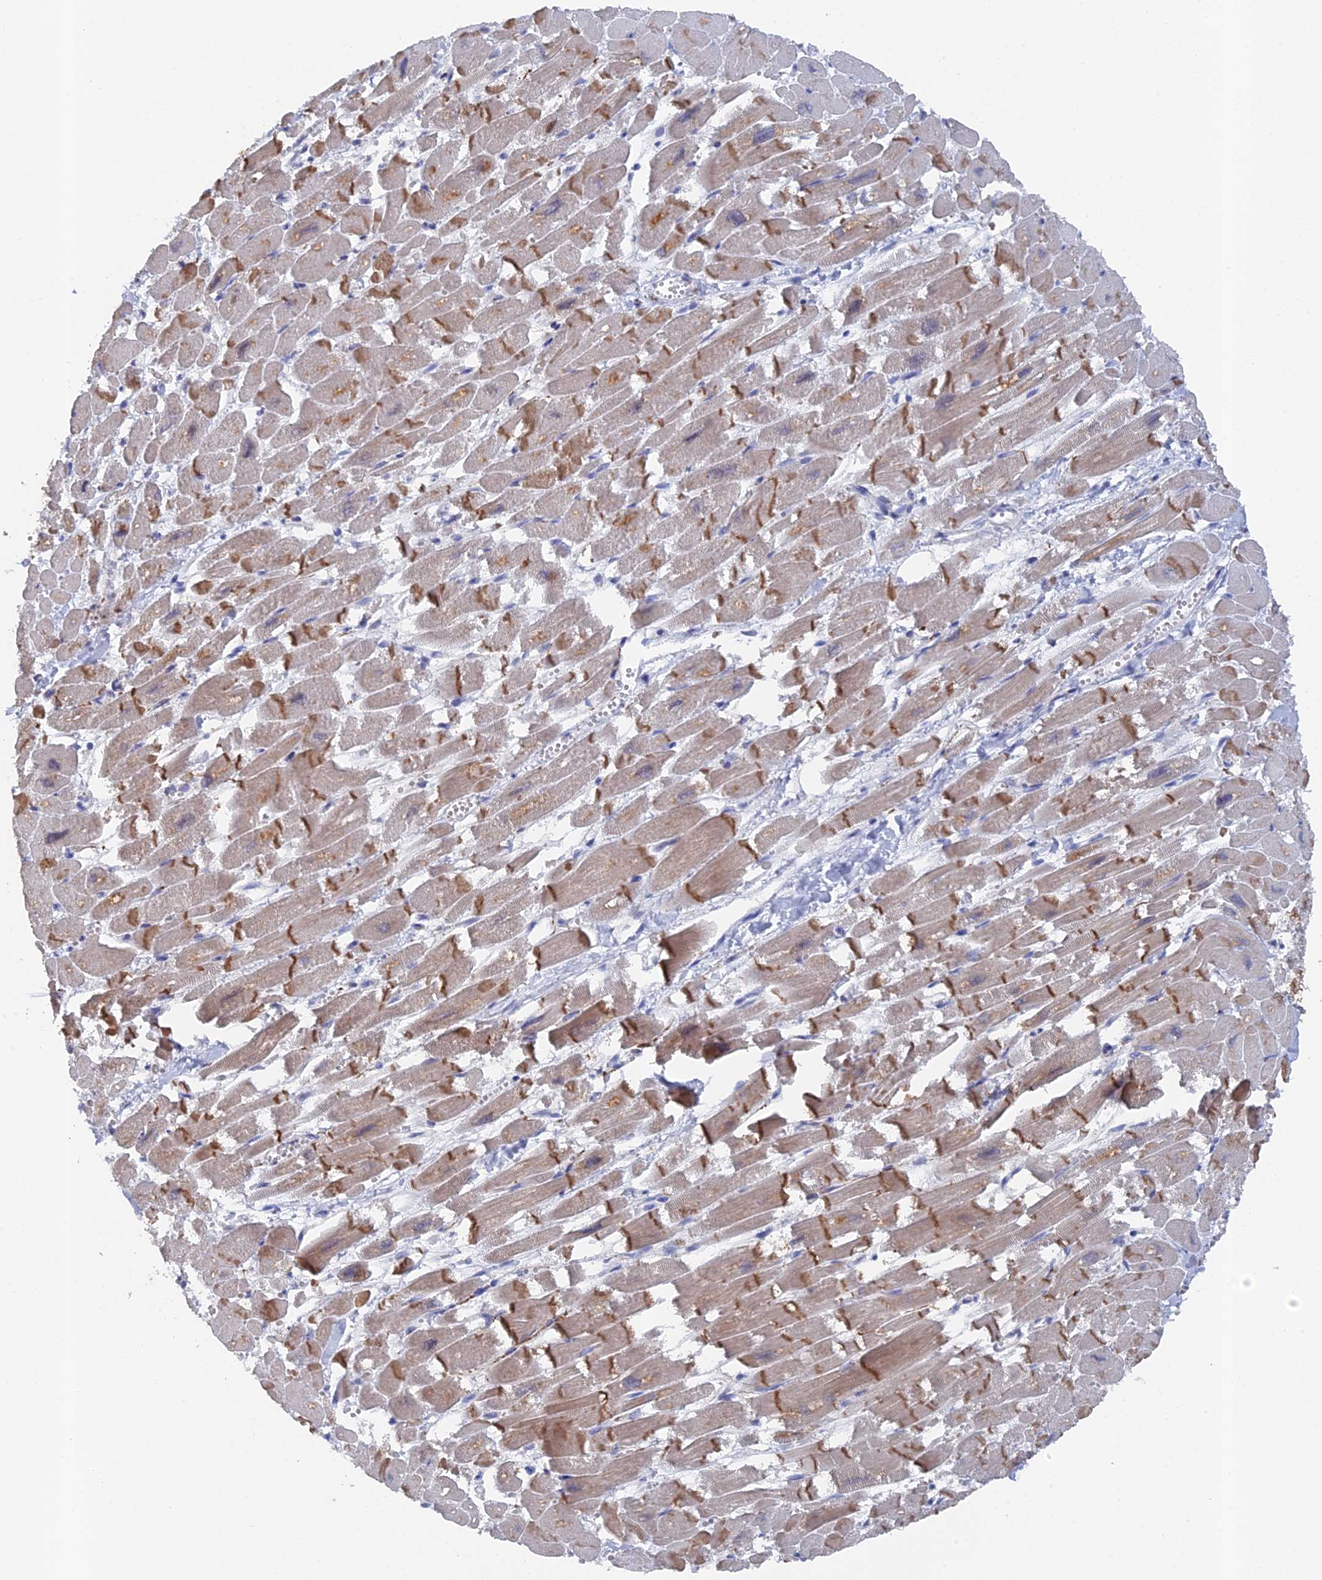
{"staining": {"intensity": "moderate", "quantity": ">75%", "location": "cytoplasmic/membranous"}, "tissue": "heart muscle", "cell_type": "Cardiomyocytes", "image_type": "normal", "snomed": [{"axis": "morphology", "description": "Normal tissue, NOS"}, {"axis": "topography", "description": "Heart"}], "caption": "Immunohistochemical staining of normal heart muscle shows medium levels of moderate cytoplasmic/membranous positivity in approximately >75% of cardiomyocytes. The protein is shown in brown color, while the nuclei are stained blue.", "gene": "TMEM161A", "patient": {"sex": "male", "age": 54}}